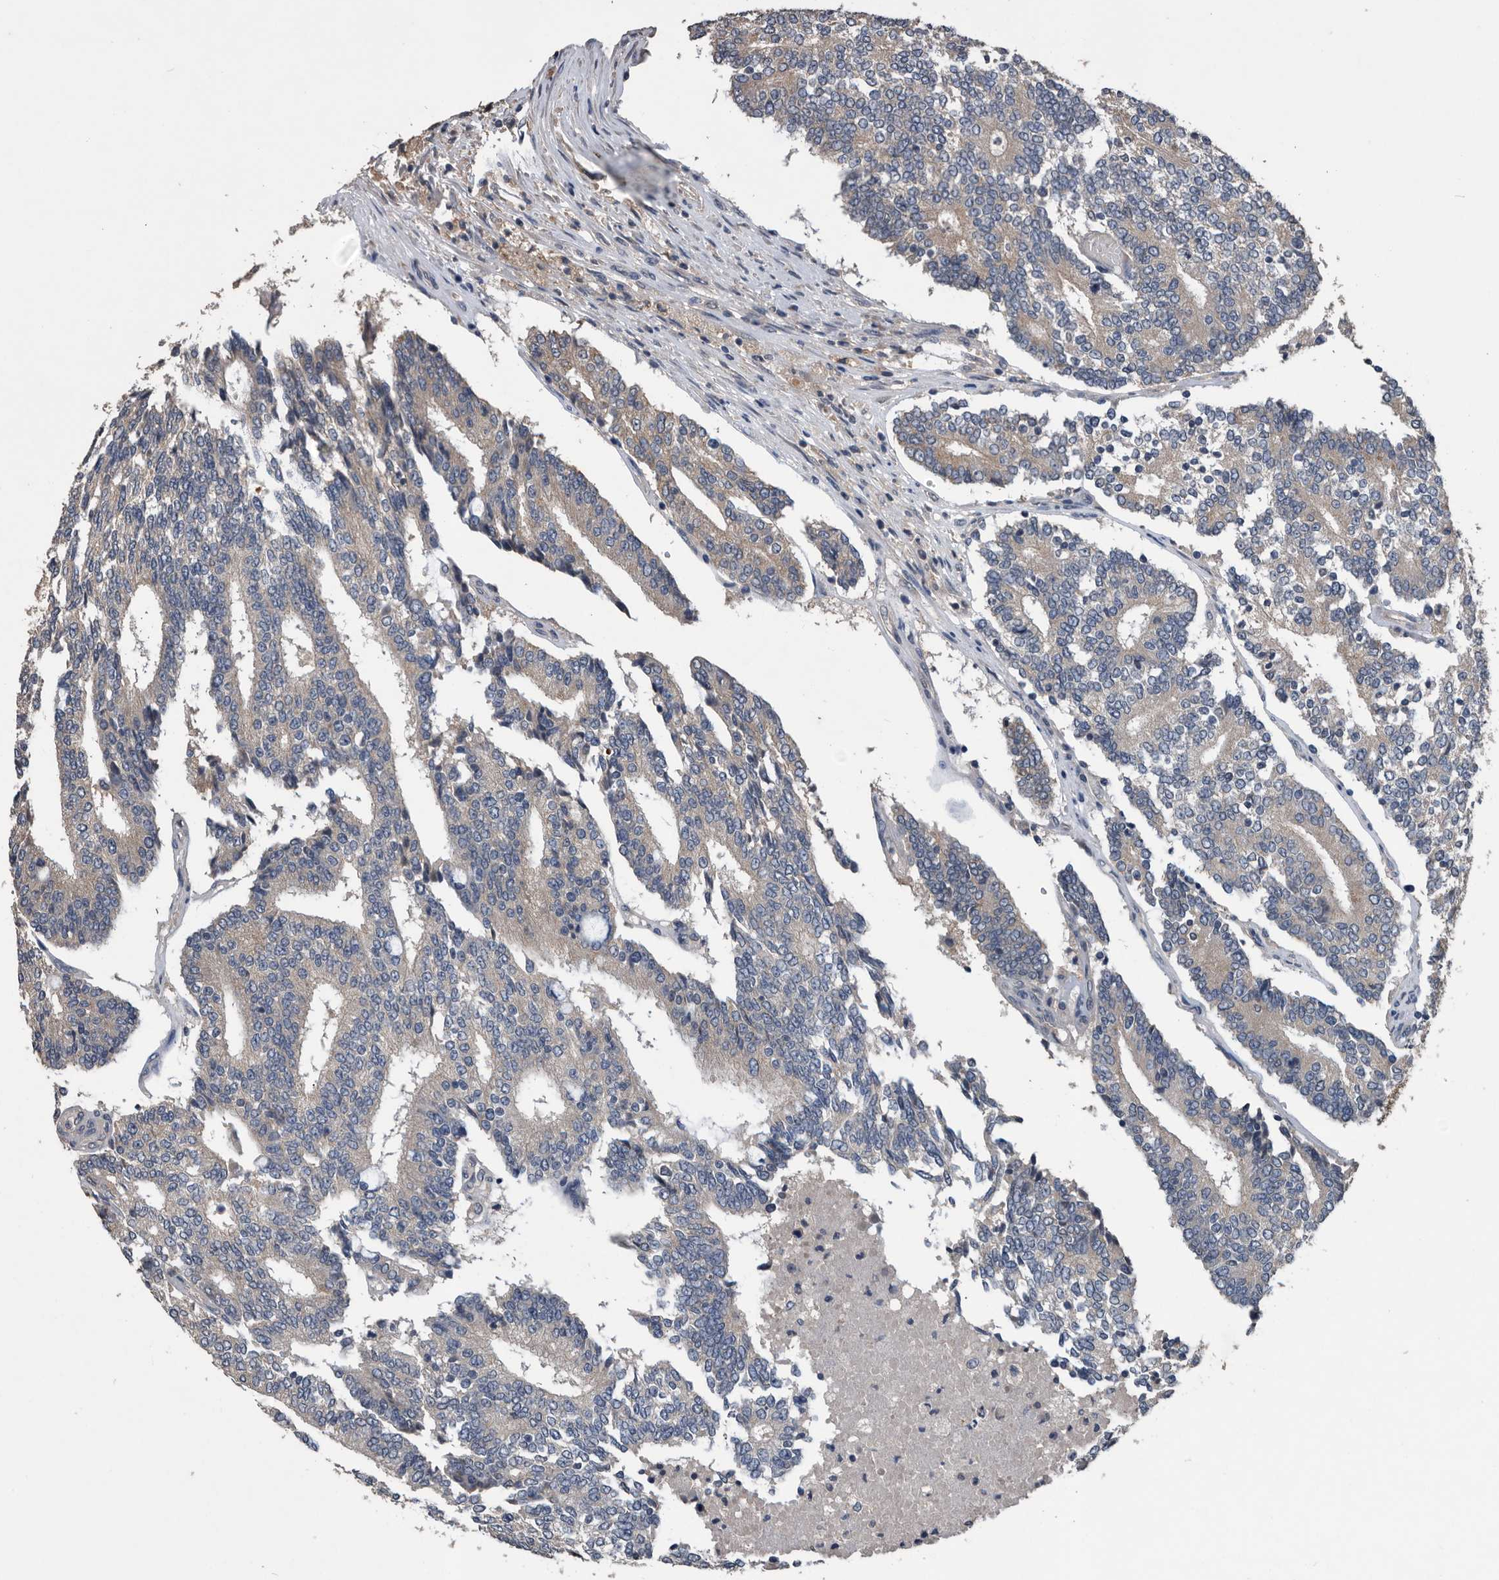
{"staining": {"intensity": "weak", "quantity": "<25%", "location": "cytoplasmic/membranous"}, "tissue": "prostate cancer", "cell_type": "Tumor cells", "image_type": "cancer", "snomed": [{"axis": "morphology", "description": "Normal tissue, NOS"}, {"axis": "morphology", "description": "Adenocarcinoma, High grade"}, {"axis": "topography", "description": "Prostate"}, {"axis": "topography", "description": "Seminal veicle"}], "caption": "There is no significant expression in tumor cells of prostate cancer.", "gene": "NRBP1", "patient": {"sex": "male", "age": 55}}